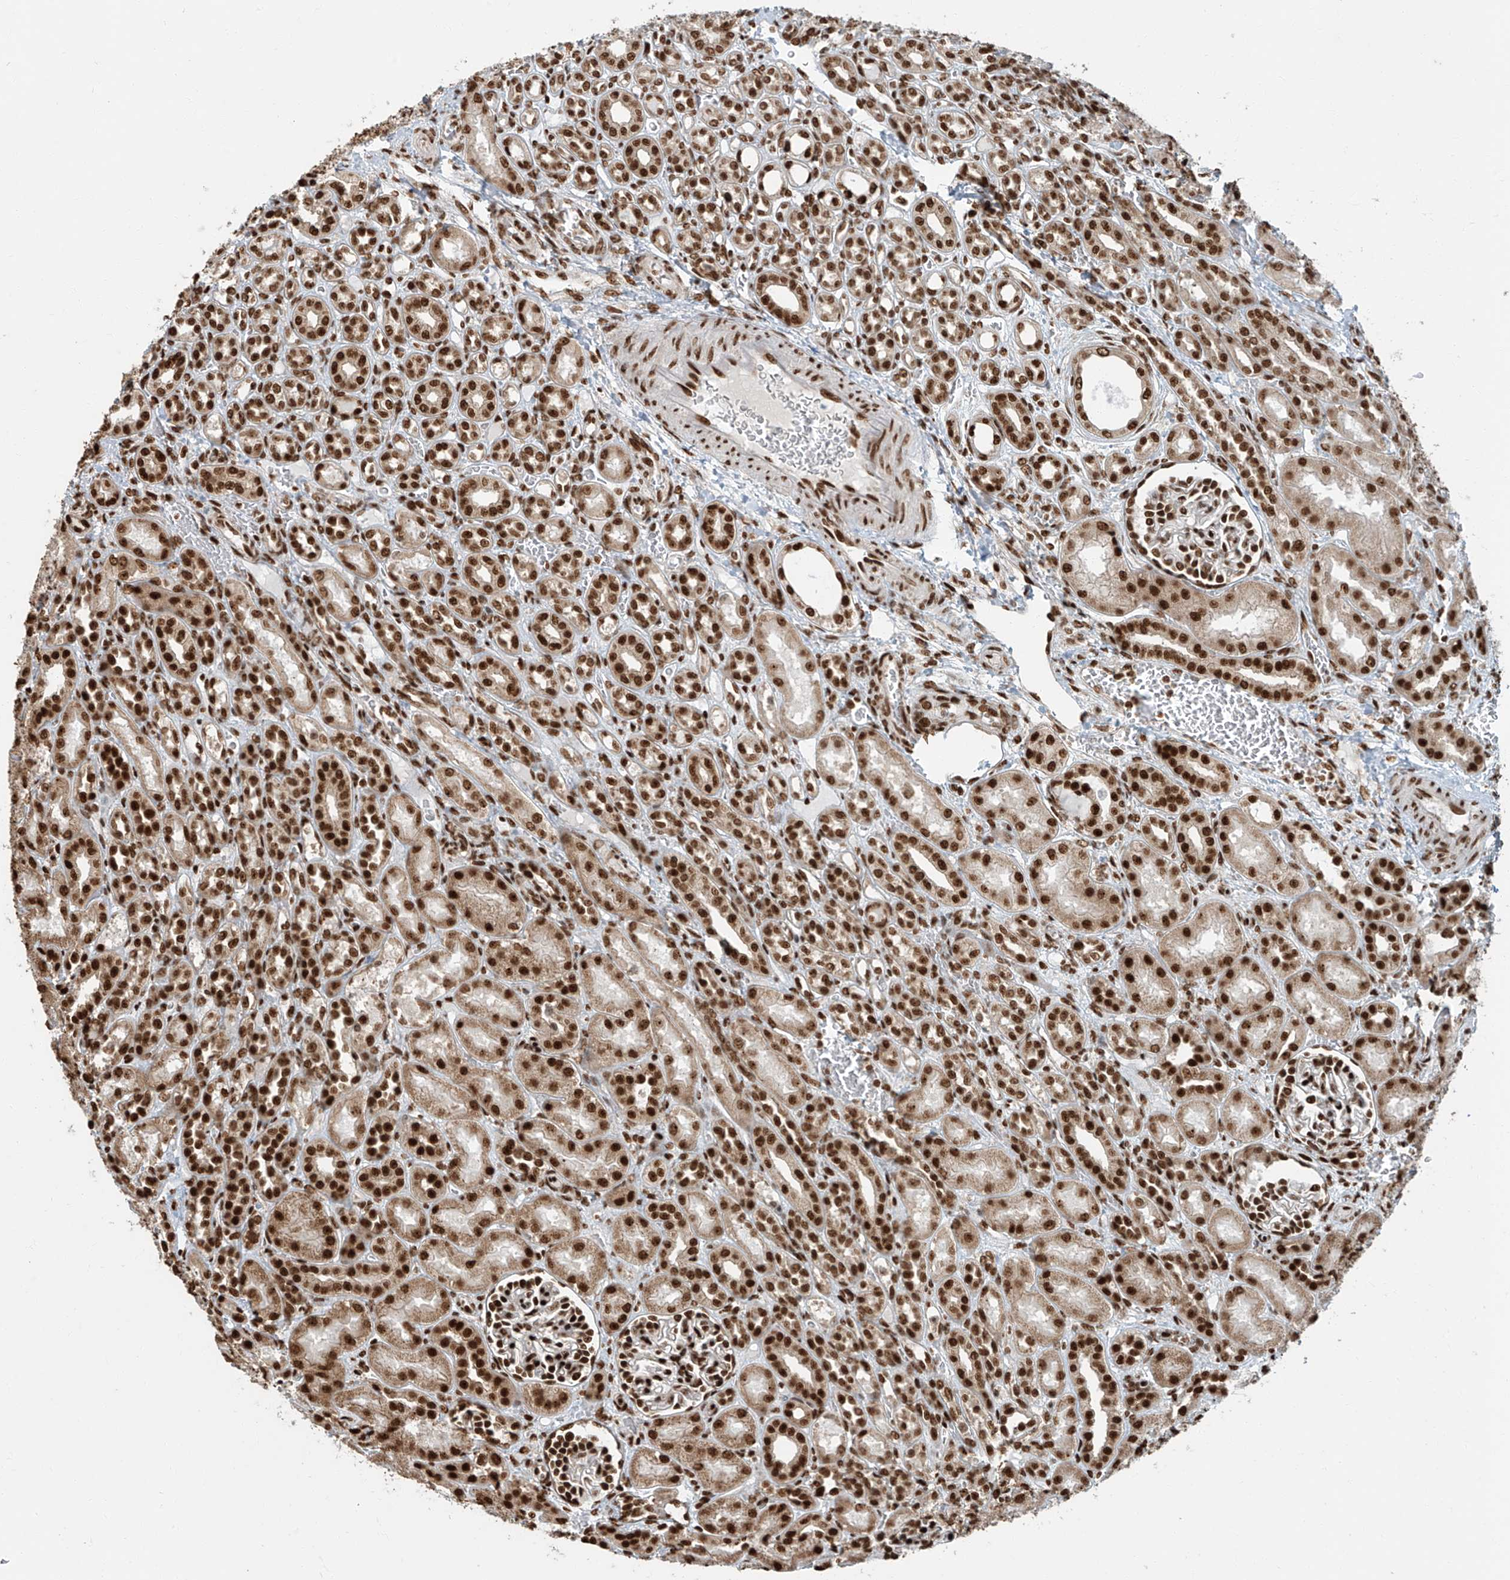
{"staining": {"intensity": "strong", "quantity": ">75%", "location": "nuclear"}, "tissue": "kidney", "cell_type": "Cells in glomeruli", "image_type": "normal", "snomed": [{"axis": "morphology", "description": "Normal tissue, NOS"}, {"axis": "morphology", "description": "Neoplasm, malignant, NOS"}, {"axis": "topography", "description": "Kidney"}], "caption": "Immunohistochemistry (IHC) of normal kidney shows high levels of strong nuclear staining in about >75% of cells in glomeruli. (Brightfield microscopy of DAB IHC at high magnification).", "gene": "FAM193B", "patient": {"sex": "female", "age": 1}}